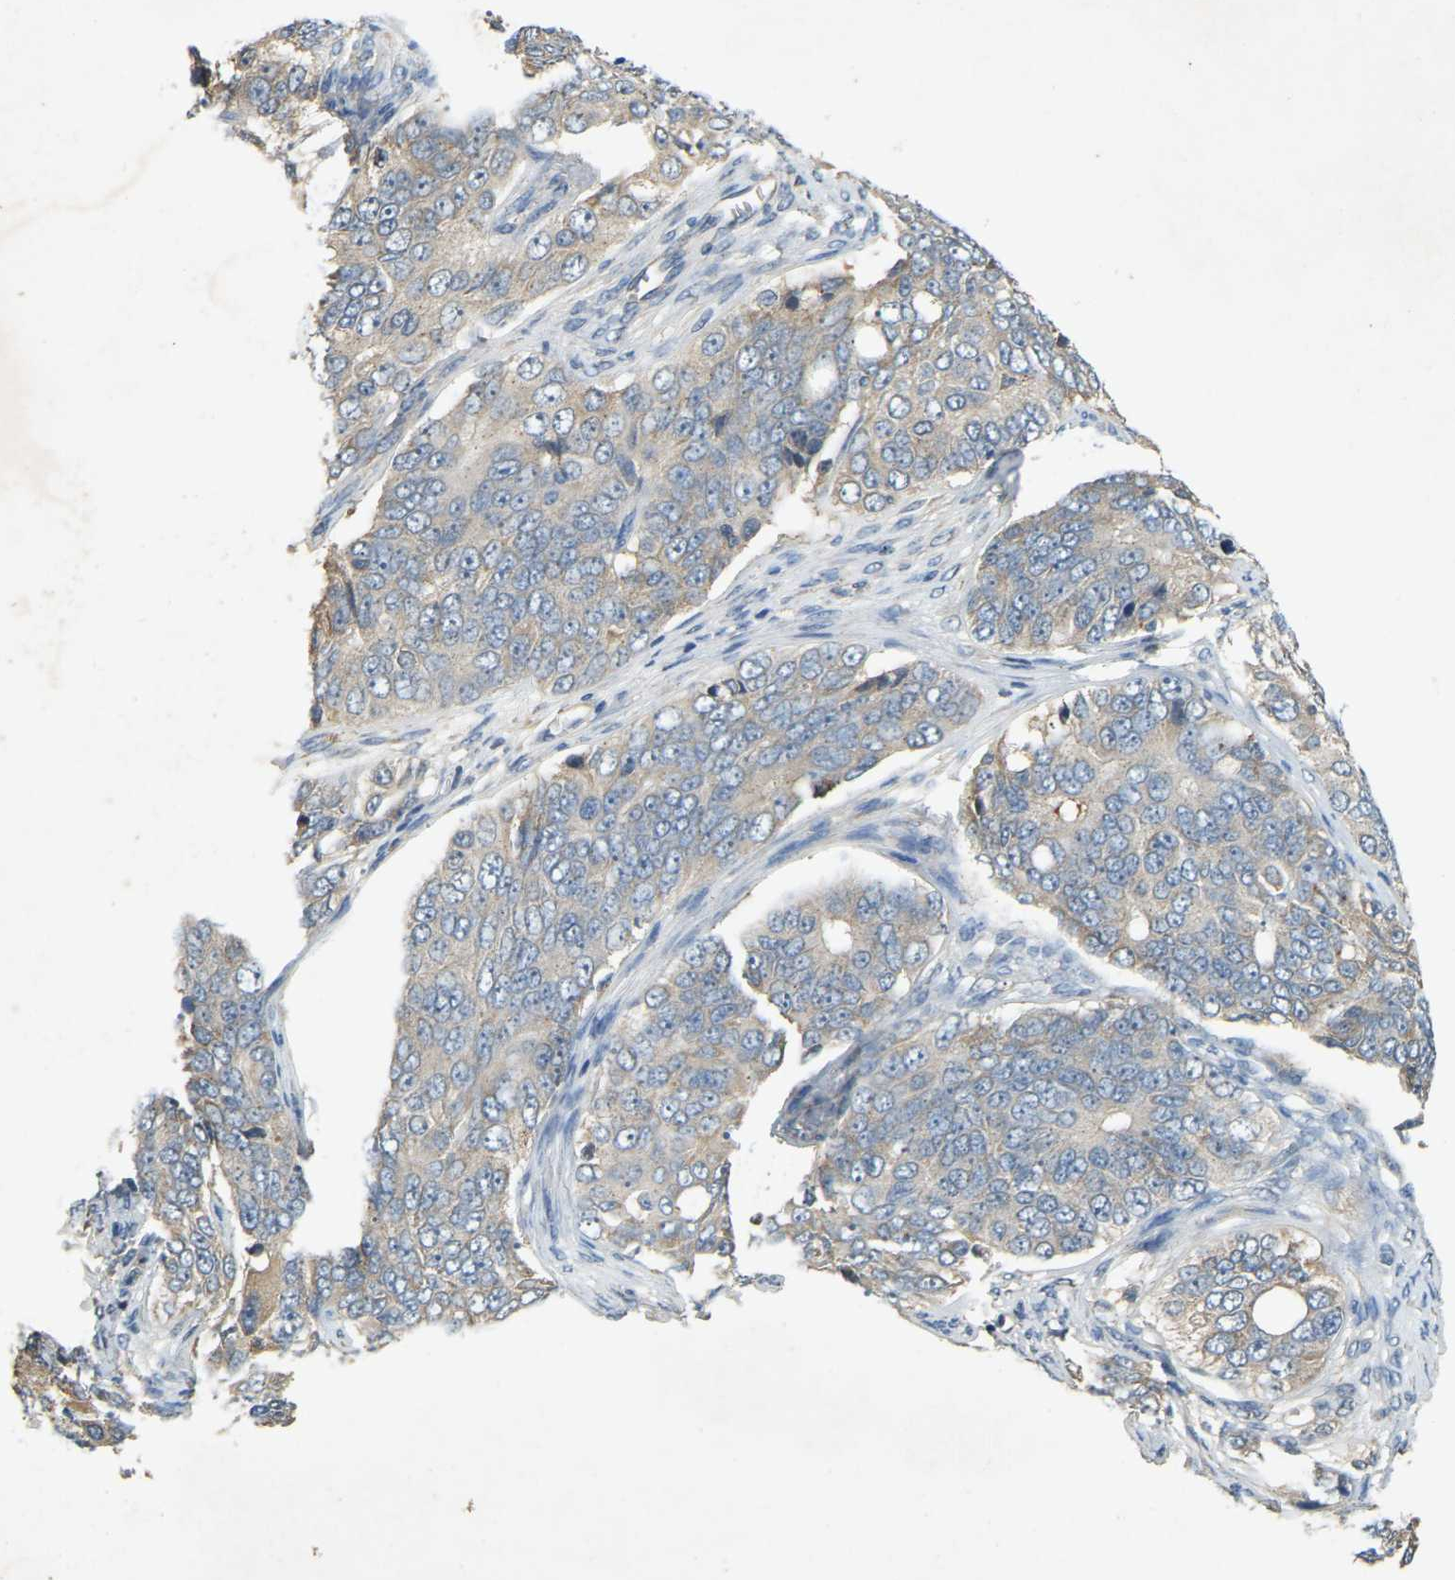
{"staining": {"intensity": "weak", "quantity": ">75%", "location": "cytoplasmic/membranous"}, "tissue": "ovarian cancer", "cell_type": "Tumor cells", "image_type": "cancer", "snomed": [{"axis": "morphology", "description": "Carcinoma, endometroid"}, {"axis": "topography", "description": "Ovary"}], "caption": "Immunohistochemical staining of human ovarian endometroid carcinoma exhibits low levels of weak cytoplasmic/membranous expression in about >75% of tumor cells.", "gene": "CFLAR", "patient": {"sex": "female", "age": 51}}